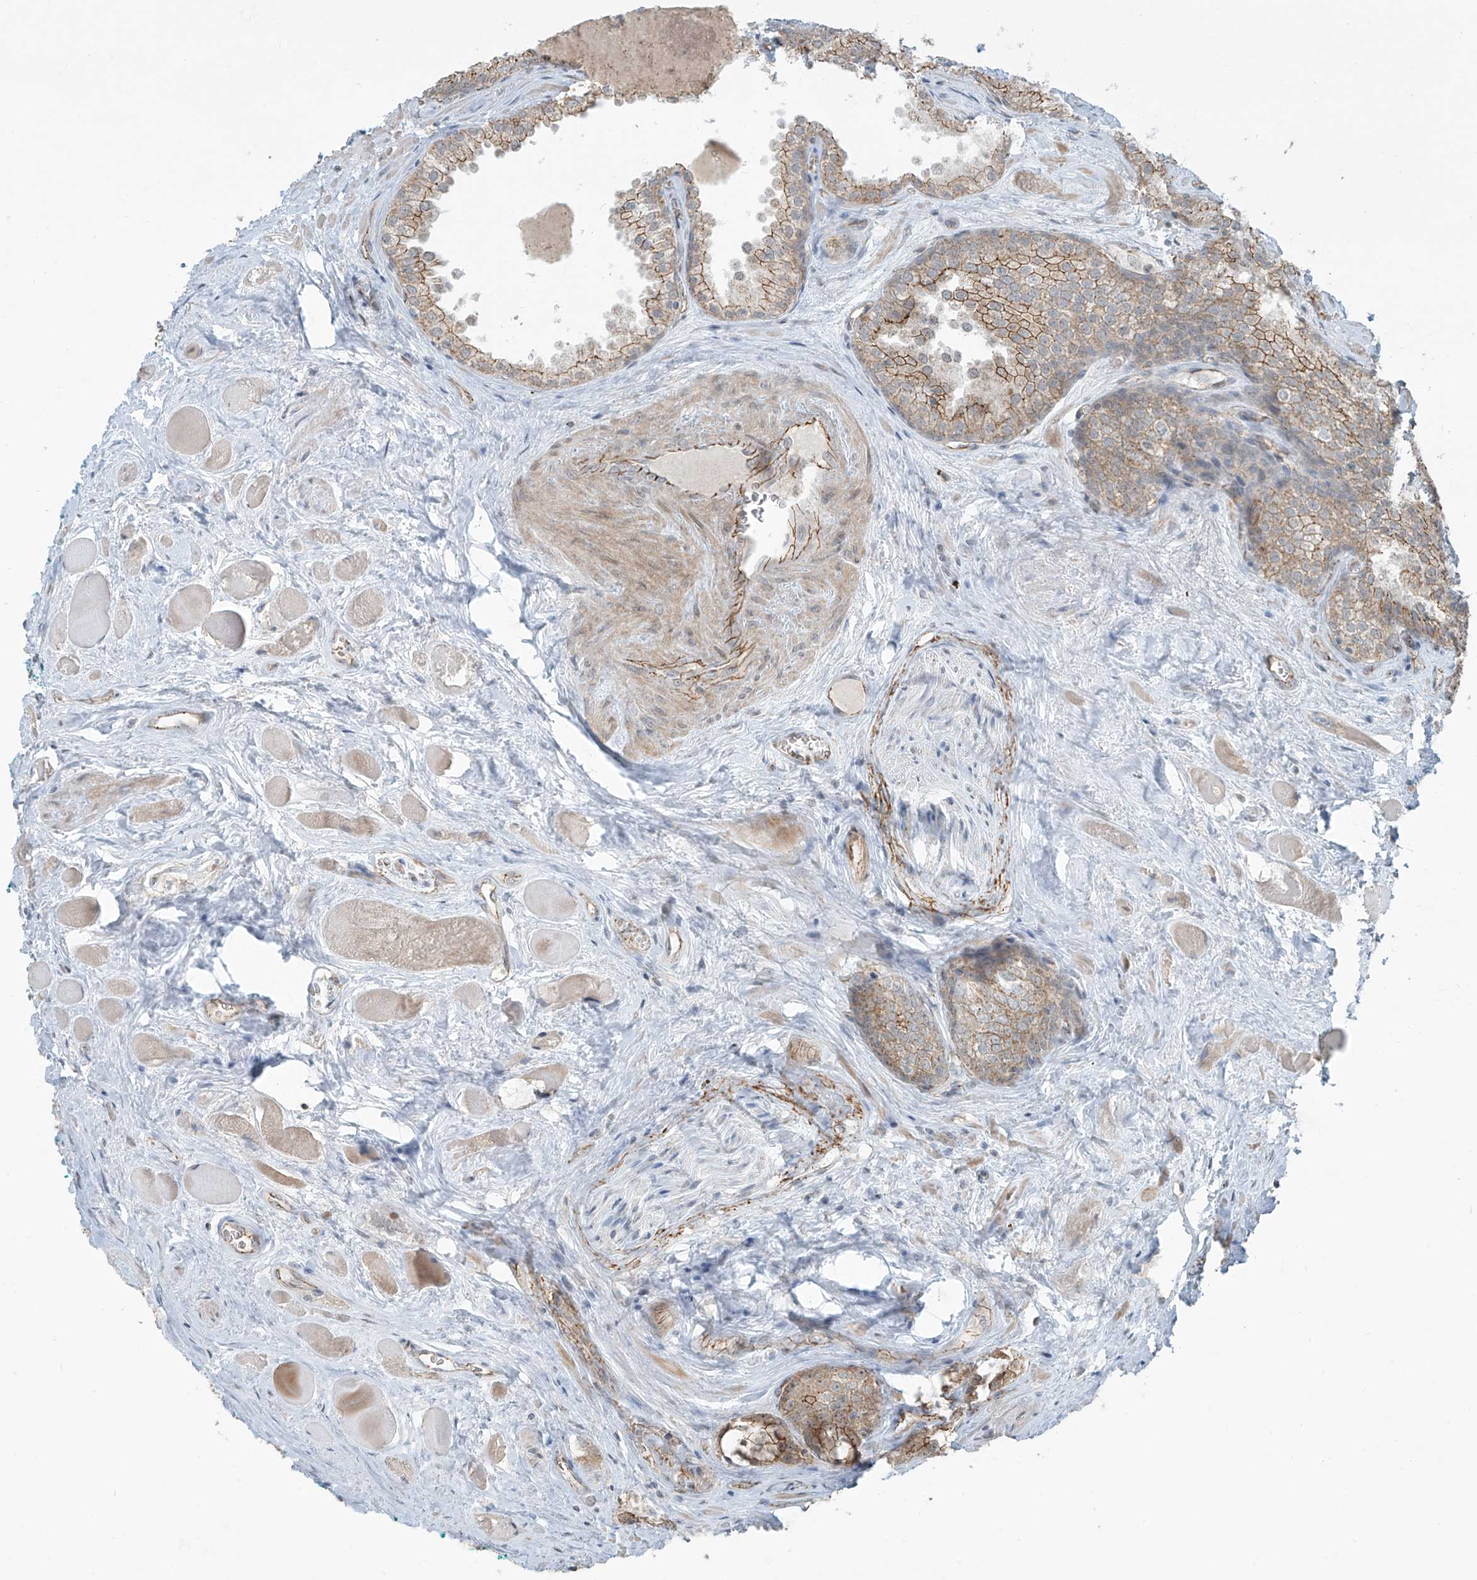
{"staining": {"intensity": "moderate", "quantity": ">75%", "location": "cytoplasmic/membranous"}, "tissue": "prostate cancer", "cell_type": "Tumor cells", "image_type": "cancer", "snomed": [{"axis": "morphology", "description": "Adenocarcinoma, Low grade"}, {"axis": "topography", "description": "Prostate"}], "caption": "Protein expression analysis of human prostate cancer reveals moderate cytoplasmic/membranous expression in about >75% of tumor cells.", "gene": "ZNF16", "patient": {"sex": "male", "age": 67}}